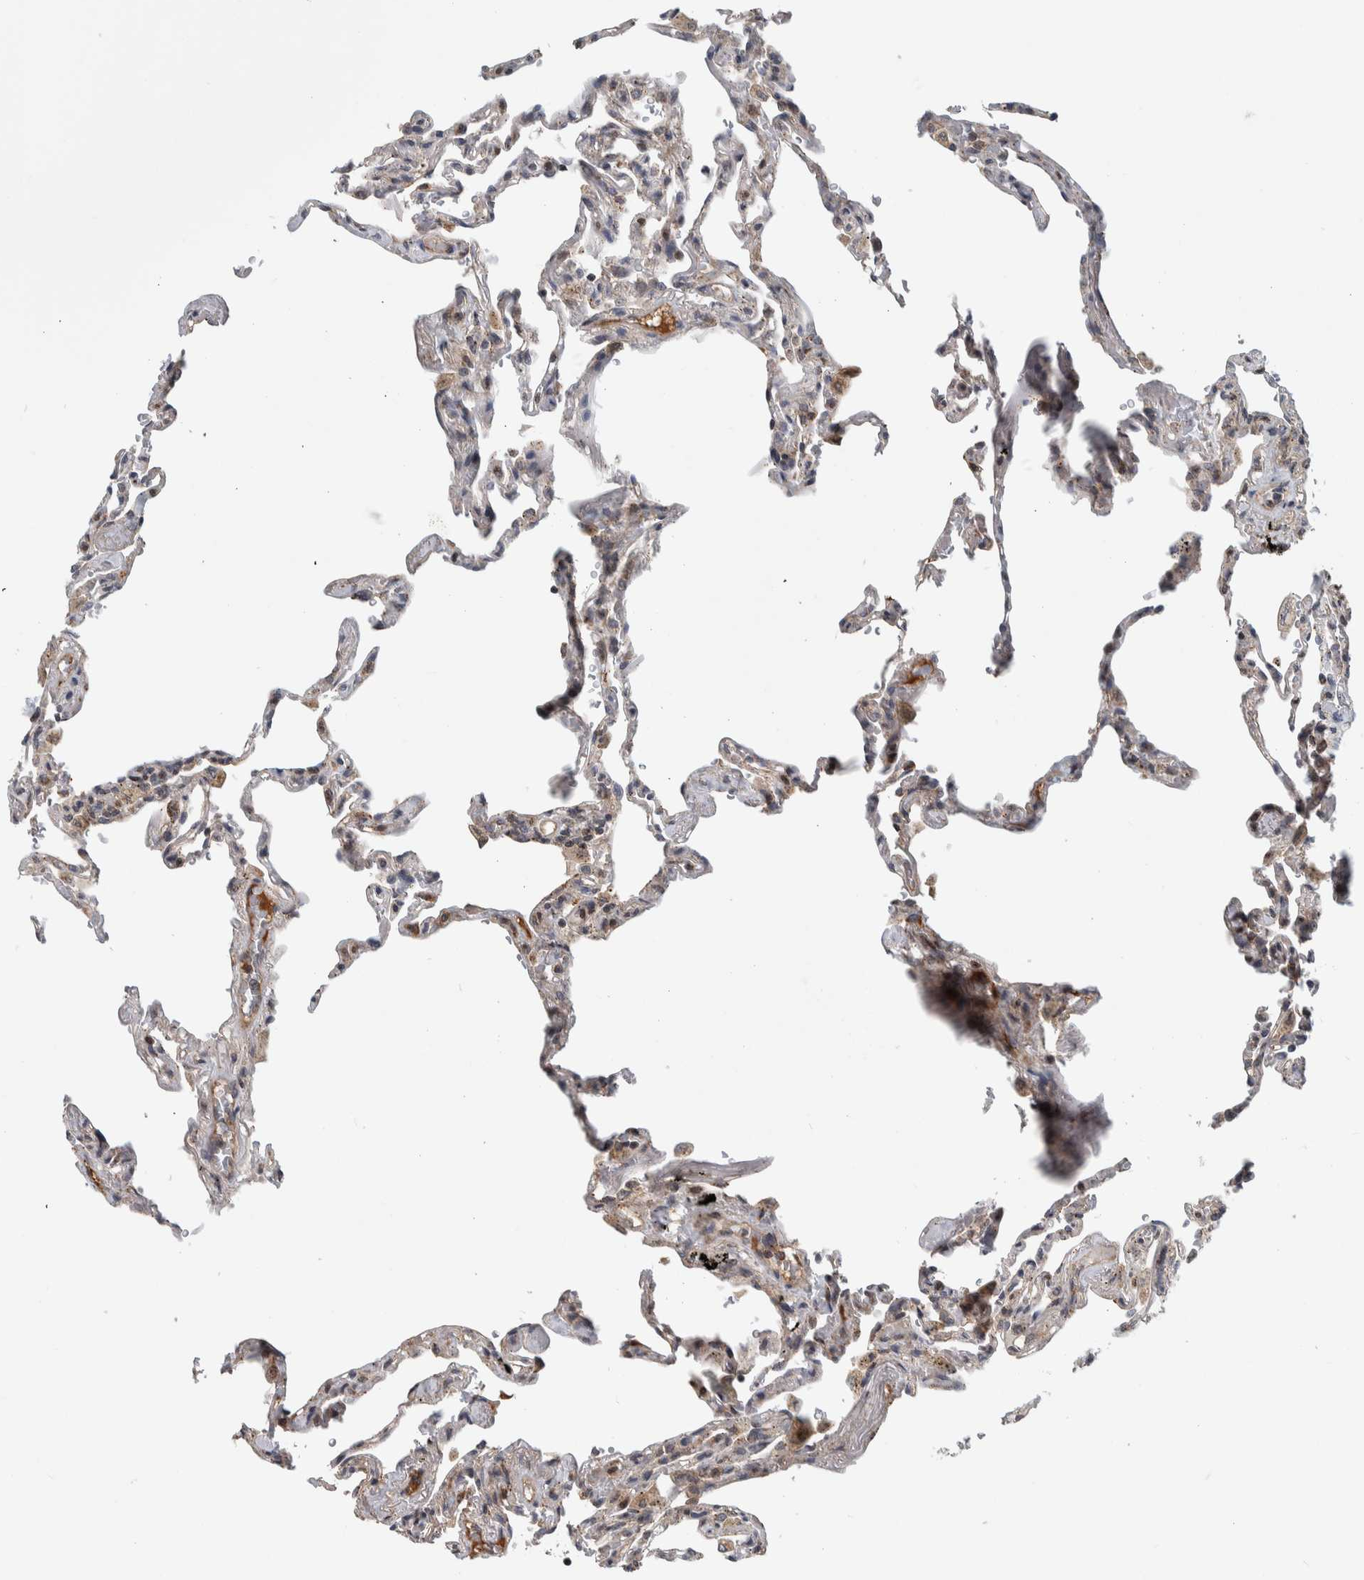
{"staining": {"intensity": "weak", "quantity": "<25%", "location": "cytoplasmic/membranous"}, "tissue": "lung", "cell_type": "Alveolar cells", "image_type": "normal", "snomed": [{"axis": "morphology", "description": "Normal tissue, NOS"}, {"axis": "topography", "description": "Lung"}], "caption": "DAB immunohistochemical staining of unremarkable lung displays no significant positivity in alveolar cells. (Brightfield microscopy of DAB IHC at high magnification).", "gene": "MSL1", "patient": {"sex": "male", "age": 59}}